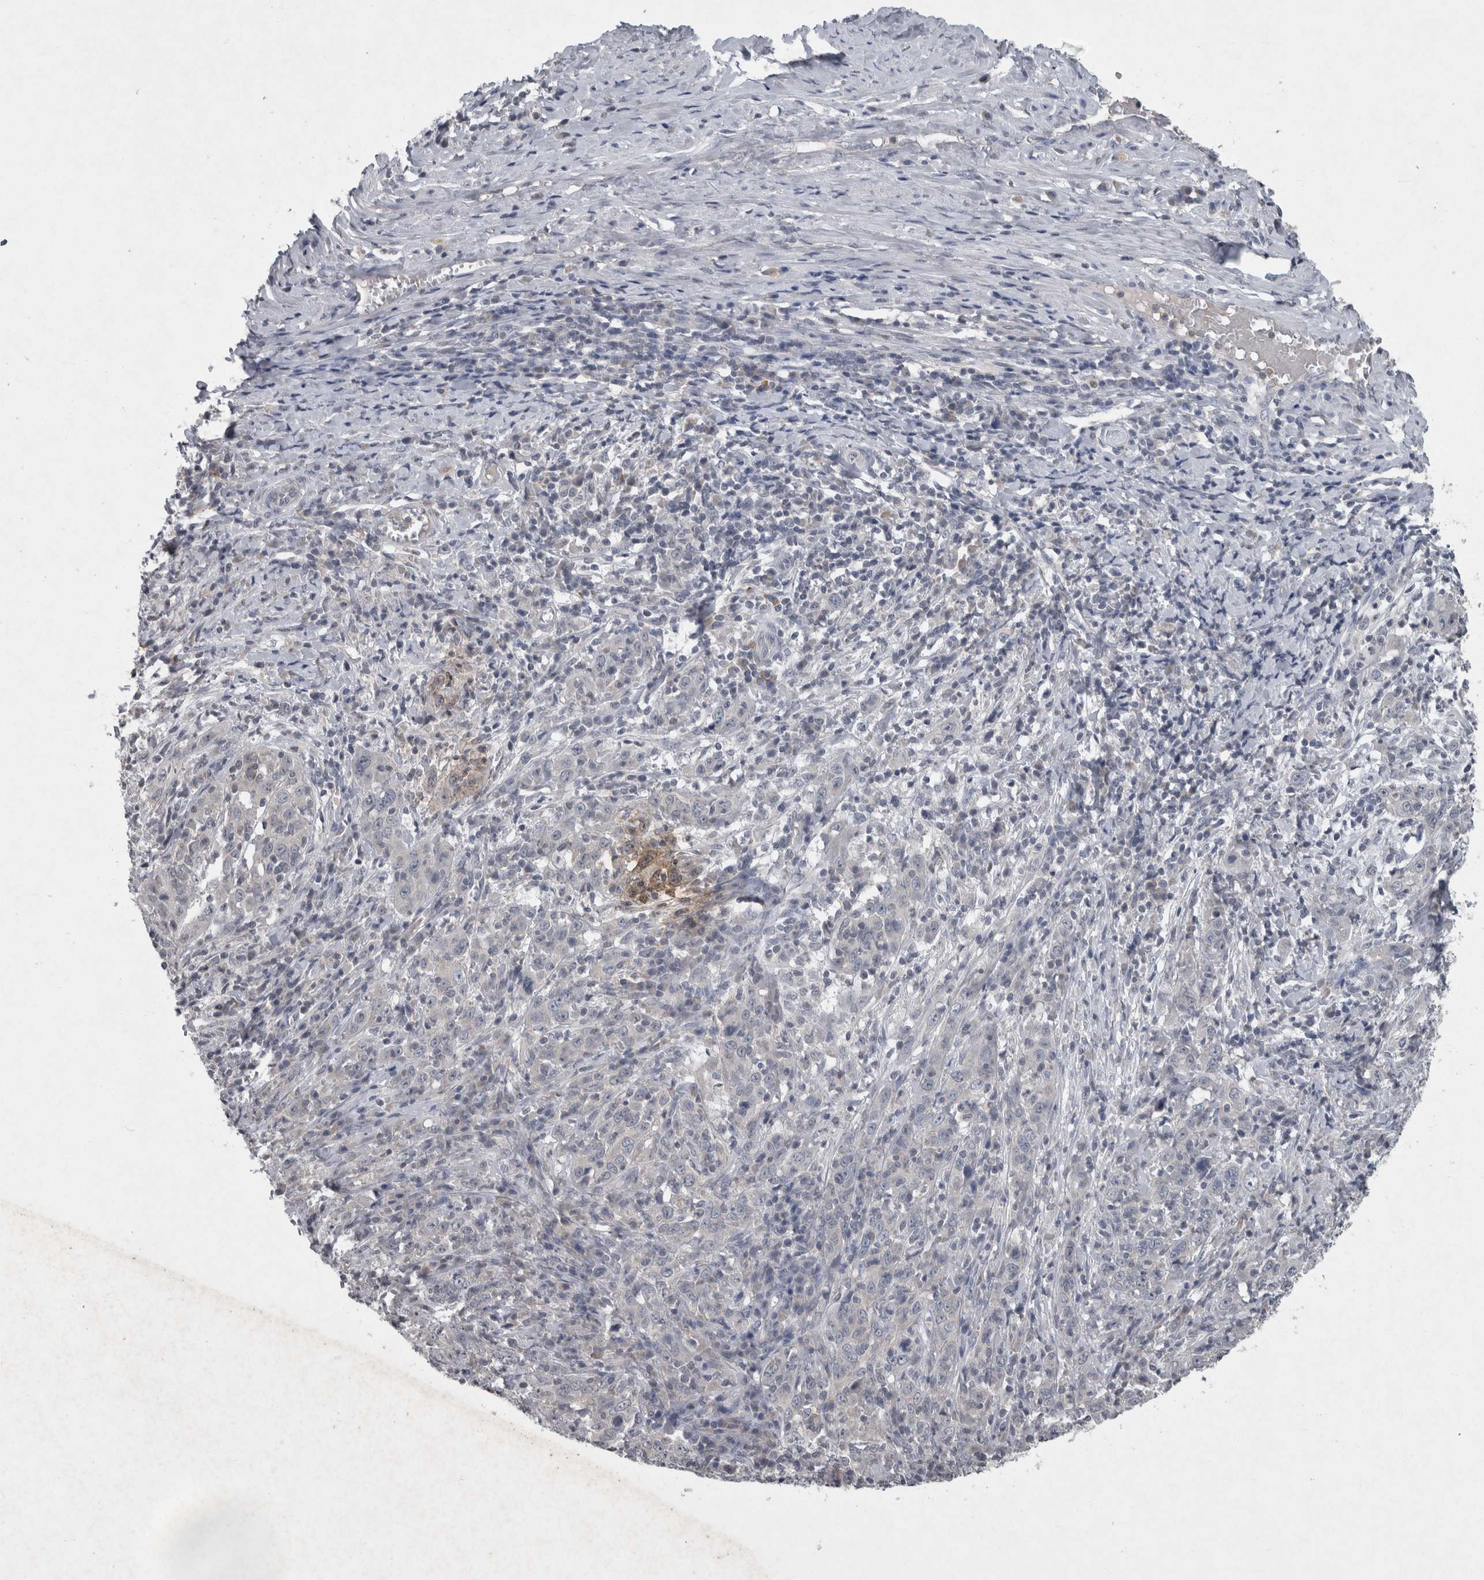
{"staining": {"intensity": "negative", "quantity": "none", "location": "none"}, "tissue": "cervical cancer", "cell_type": "Tumor cells", "image_type": "cancer", "snomed": [{"axis": "morphology", "description": "Squamous cell carcinoma, NOS"}, {"axis": "topography", "description": "Cervix"}], "caption": "This is a histopathology image of immunohistochemistry (IHC) staining of squamous cell carcinoma (cervical), which shows no positivity in tumor cells. Nuclei are stained in blue.", "gene": "WNT7A", "patient": {"sex": "female", "age": 46}}